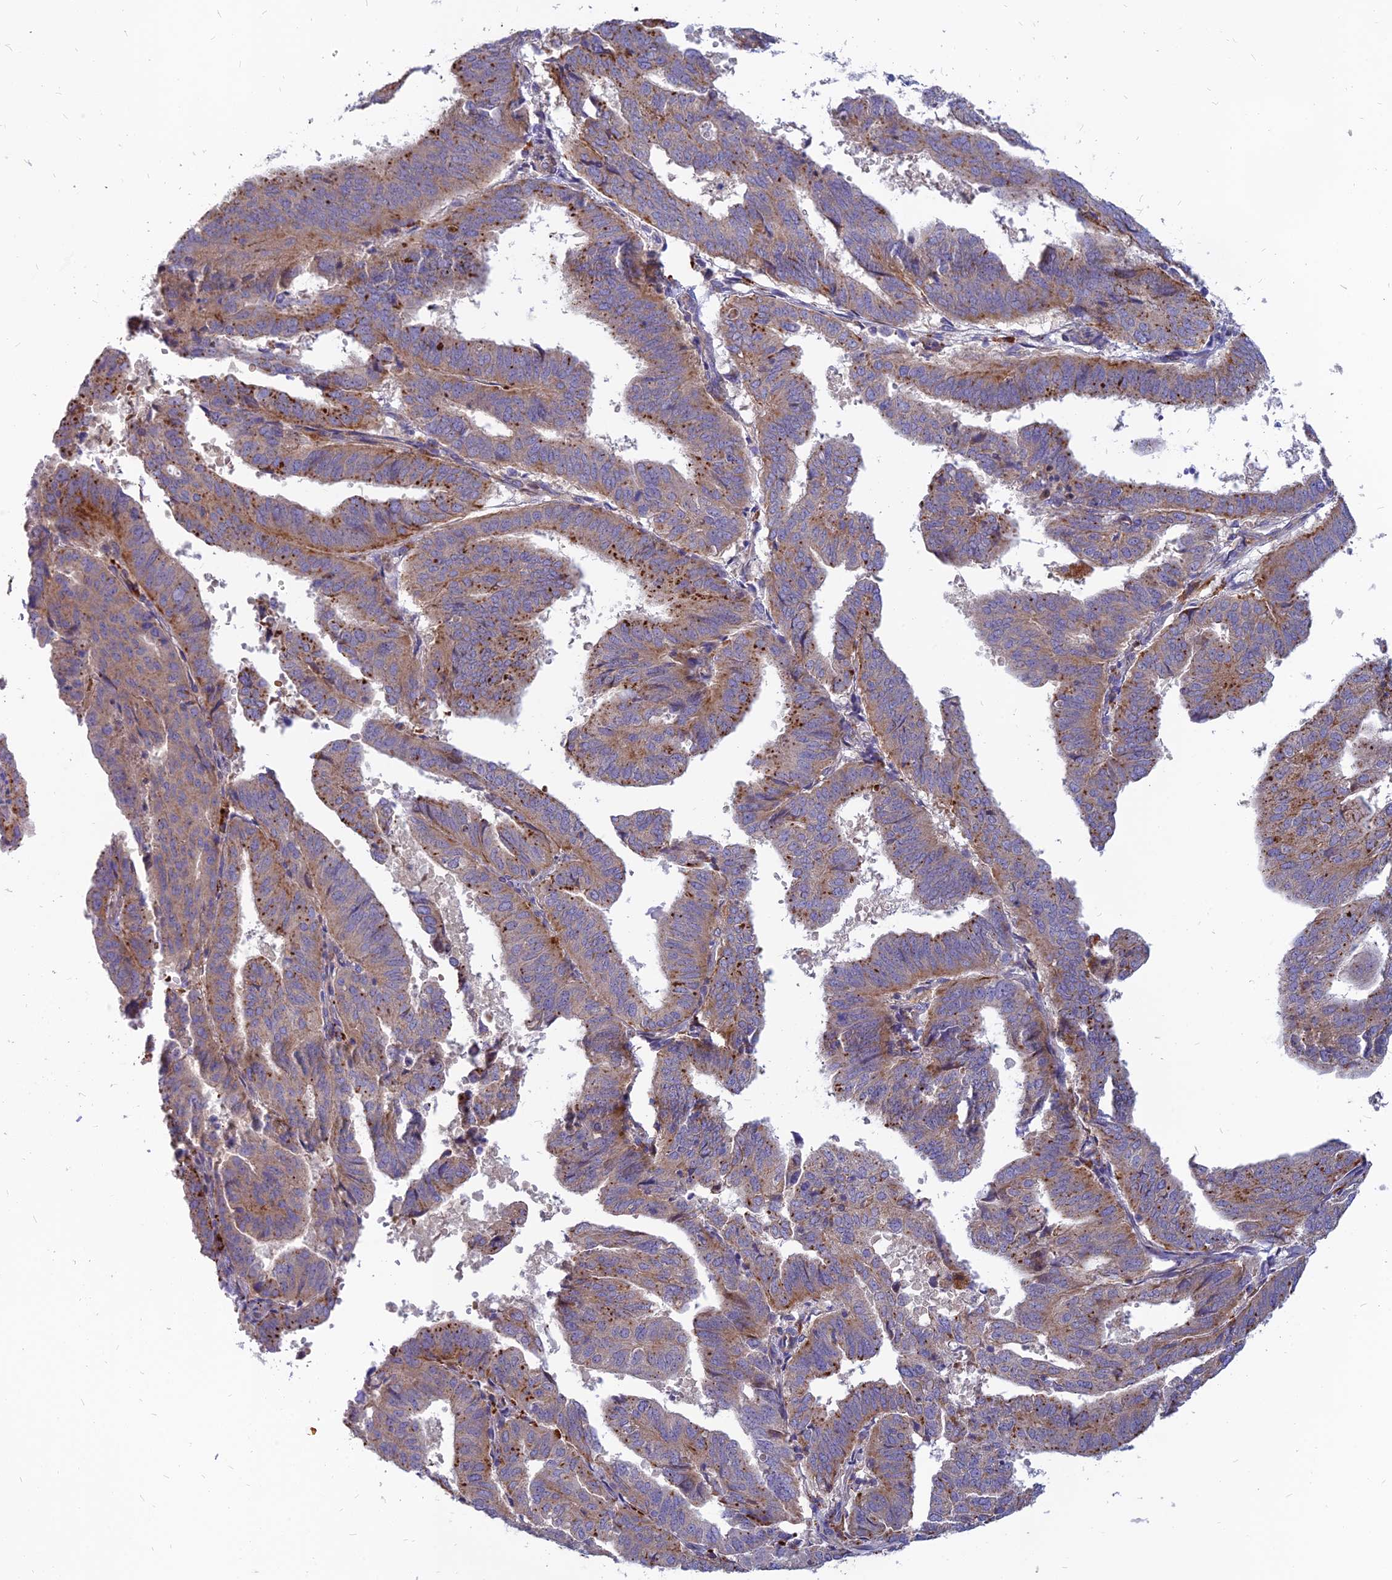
{"staining": {"intensity": "moderate", "quantity": "25%-75%", "location": "cytoplasmic/membranous"}, "tissue": "endometrial cancer", "cell_type": "Tumor cells", "image_type": "cancer", "snomed": [{"axis": "morphology", "description": "Adenocarcinoma, NOS"}, {"axis": "topography", "description": "Uterus"}], "caption": "DAB (3,3'-diaminobenzidine) immunohistochemical staining of endometrial cancer (adenocarcinoma) shows moderate cytoplasmic/membranous protein positivity in approximately 25%-75% of tumor cells.", "gene": "PHKA2", "patient": {"sex": "female", "age": 77}}